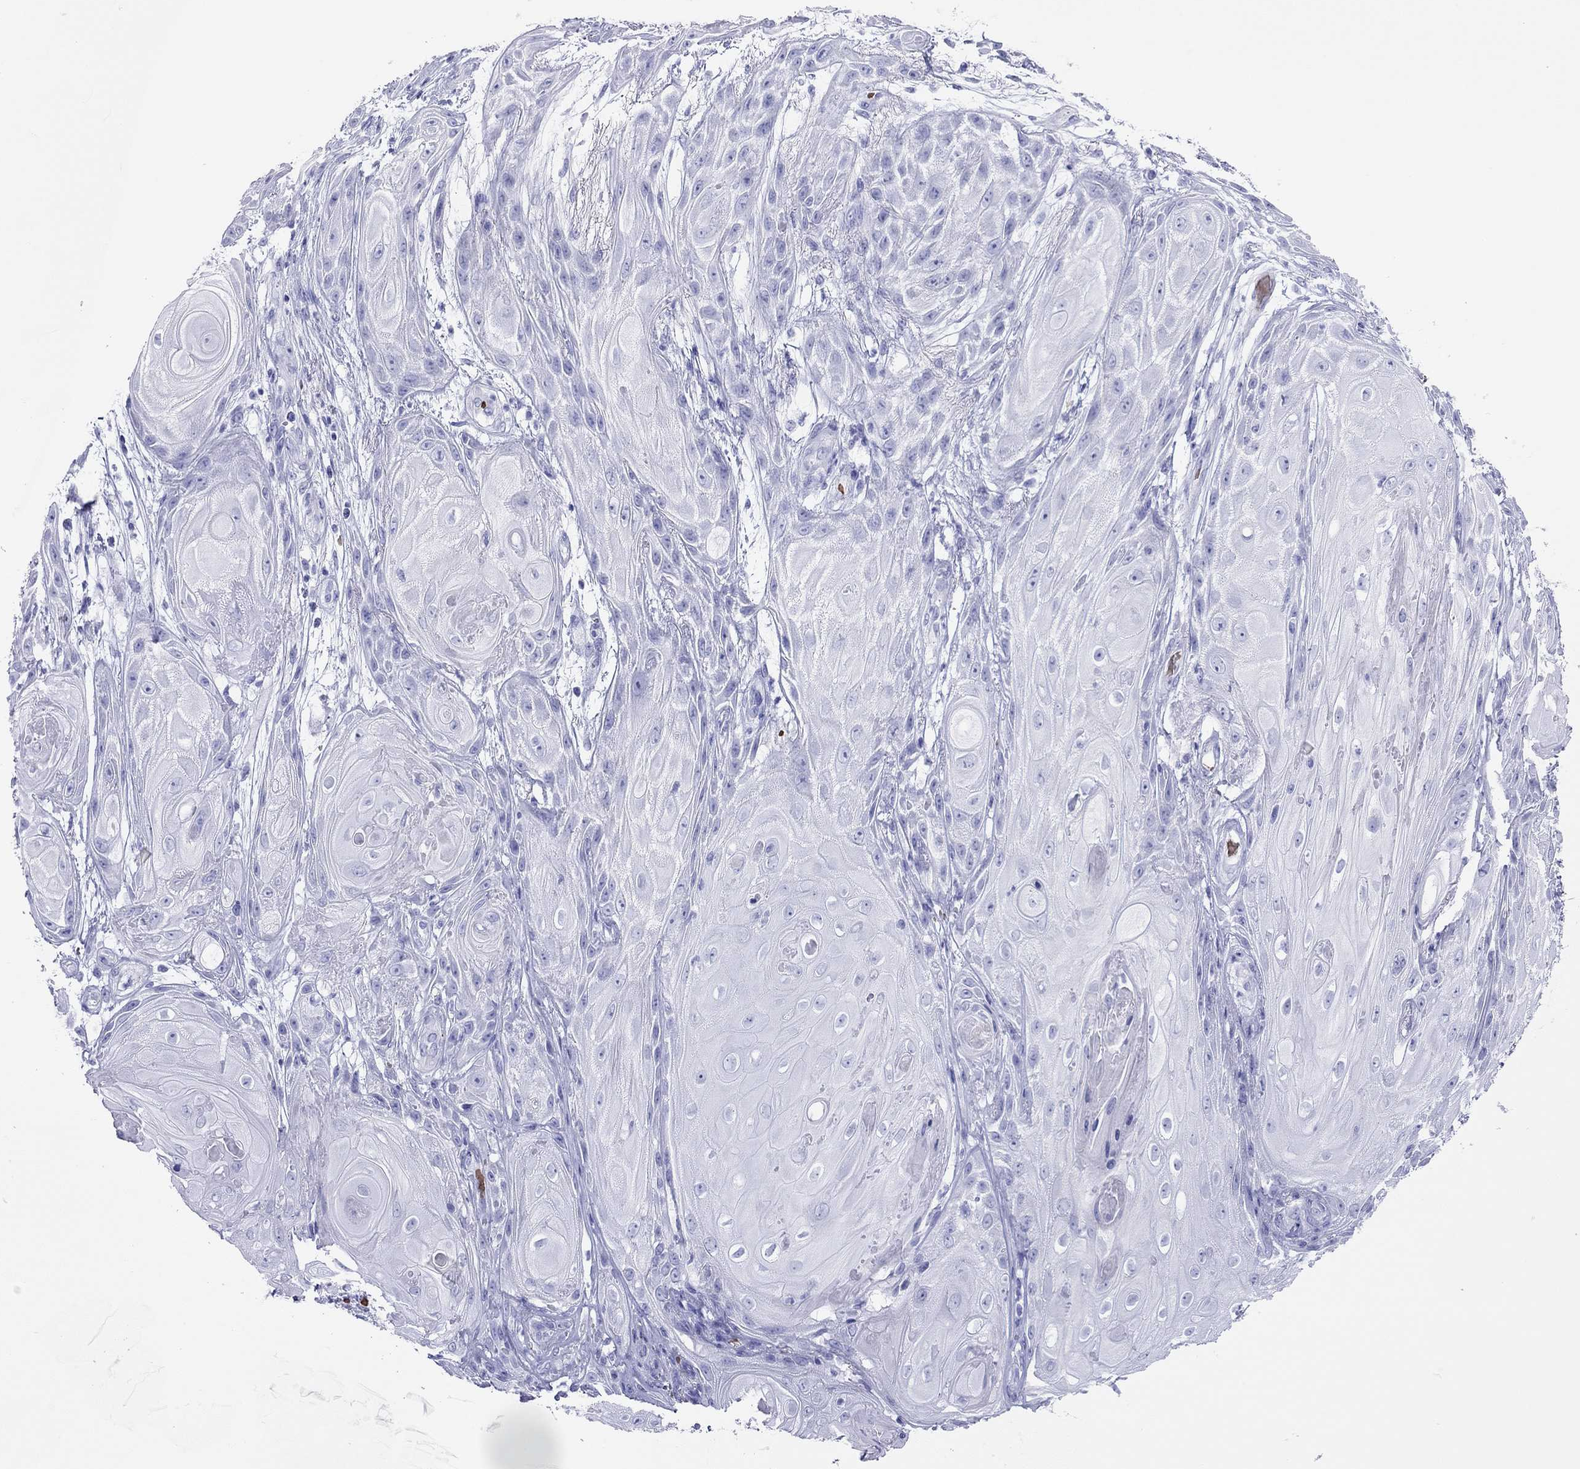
{"staining": {"intensity": "negative", "quantity": "none", "location": "none"}, "tissue": "skin cancer", "cell_type": "Tumor cells", "image_type": "cancer", "snomed": [{"axis": "morphology", "description": "Squamous cell carcinoma, NOS"}, {"axis": "topography", "description": "Skin"}], "caption": "This is an immunohistochemistry (IHC) micrograph of human squamous cell carcinoma (skin). There is no staining in tumor cells.", "gene": "PTPRN", "patient": {"sex": "male", "age": 62}}